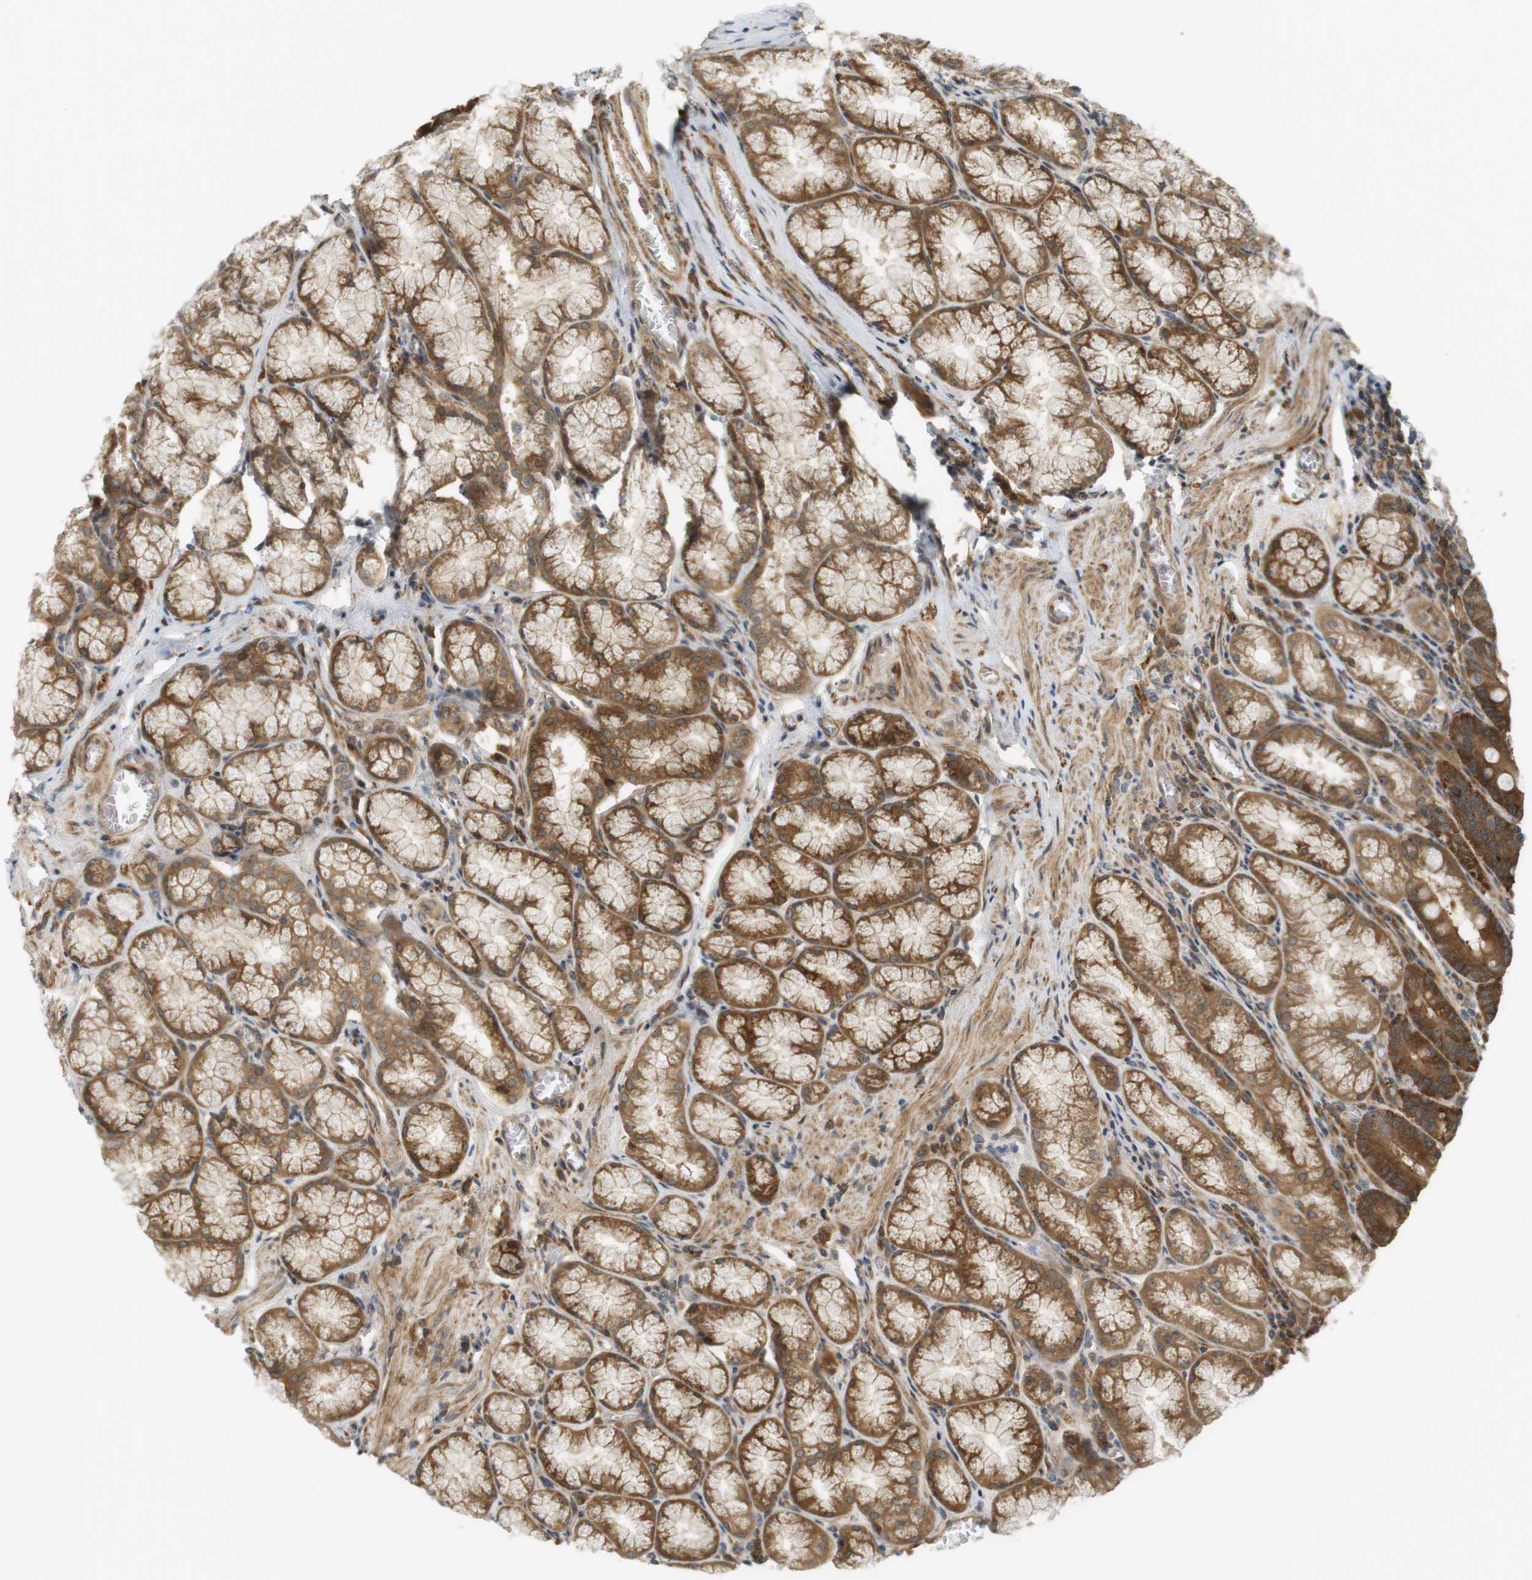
{"staining": {"intensity": "strong", "quantity": ">75%", "location": "cytoplasmic/membranous"}, "tissue": "stomach", "cell_type": "Glandular cells", "image_type": "normal", "snomed": [{"axis": "morphology", "description": "Normal tissue, NOS"}, {"axis": "topography", "description": "Stomach, lower"}], "caption": "Immunohistochemistry image of normal stomach: human stomach stained using IHC displays high levels of strong protein expression localized specifically in the cytoplasmic/membranous of glandular cells, appearing as a cytoplasmic/membranous brown color.", "gene": "PA2G4", "patient": {"sex": "male", "age": 56}}